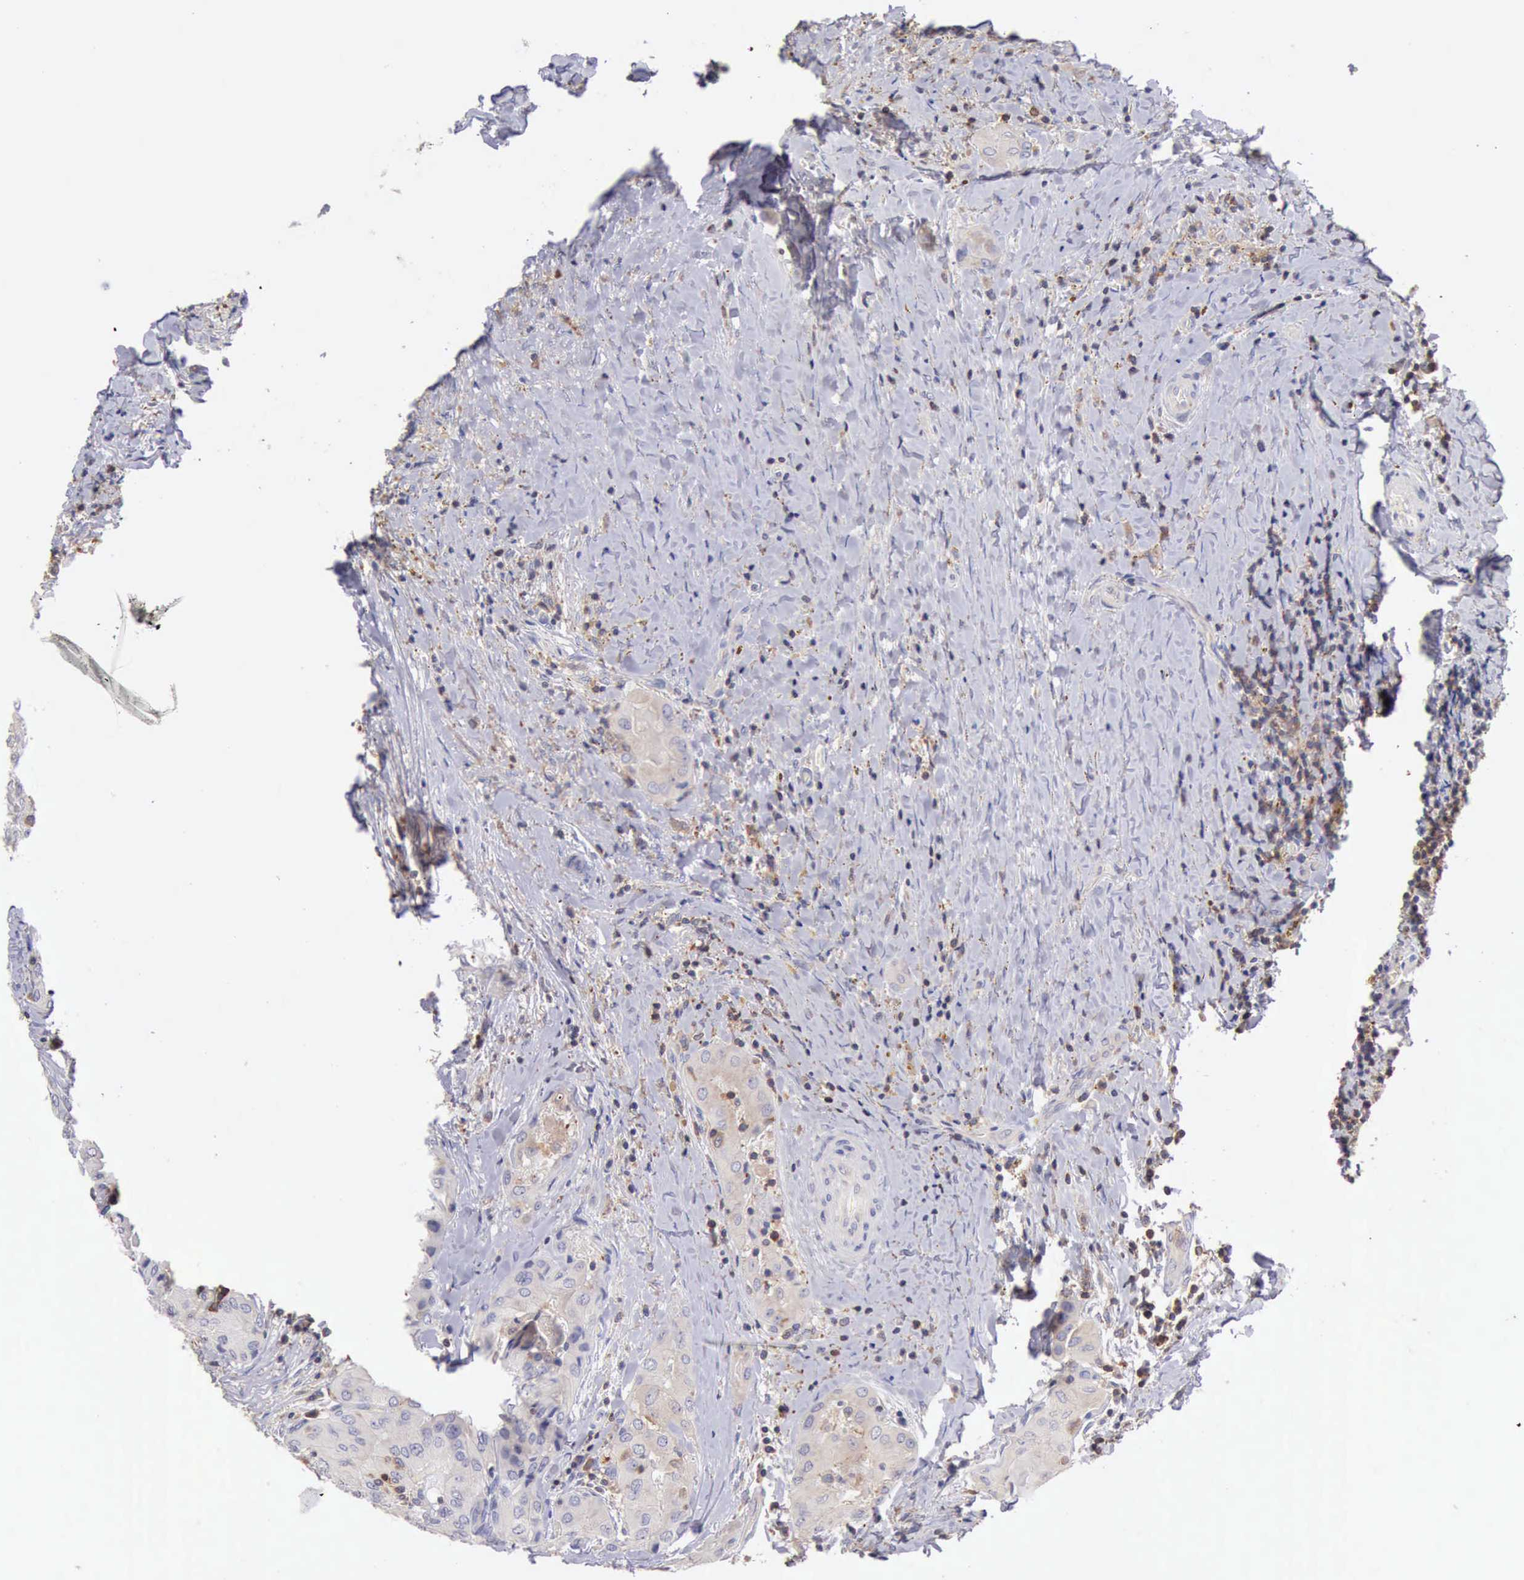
{"staining": {"intensity": "weak", "quantity": "25%-75%", "location": "cytoplasmic/membranous"}, "tissue": "thyroid cancer", "cell_type": "Tumor cells", "image_type": "cancer", "snomed": [{"axis": "morphology", "description": "Papillary adenocarcinoma, NOS"}, {"axis": "topography", "description": "Thyroid gland"}], "caption": "DAB (3,3'-diaminobenzidine) immunohistochemical staining of human thyroid cancer (papillary adenocarcinoma) reveals weak cytoplasmic/membranous protein positivity in approximately 25%-75% of tumor cells.", "gene": "SASH3", "patient": {"sex": "female", "age": 71}}